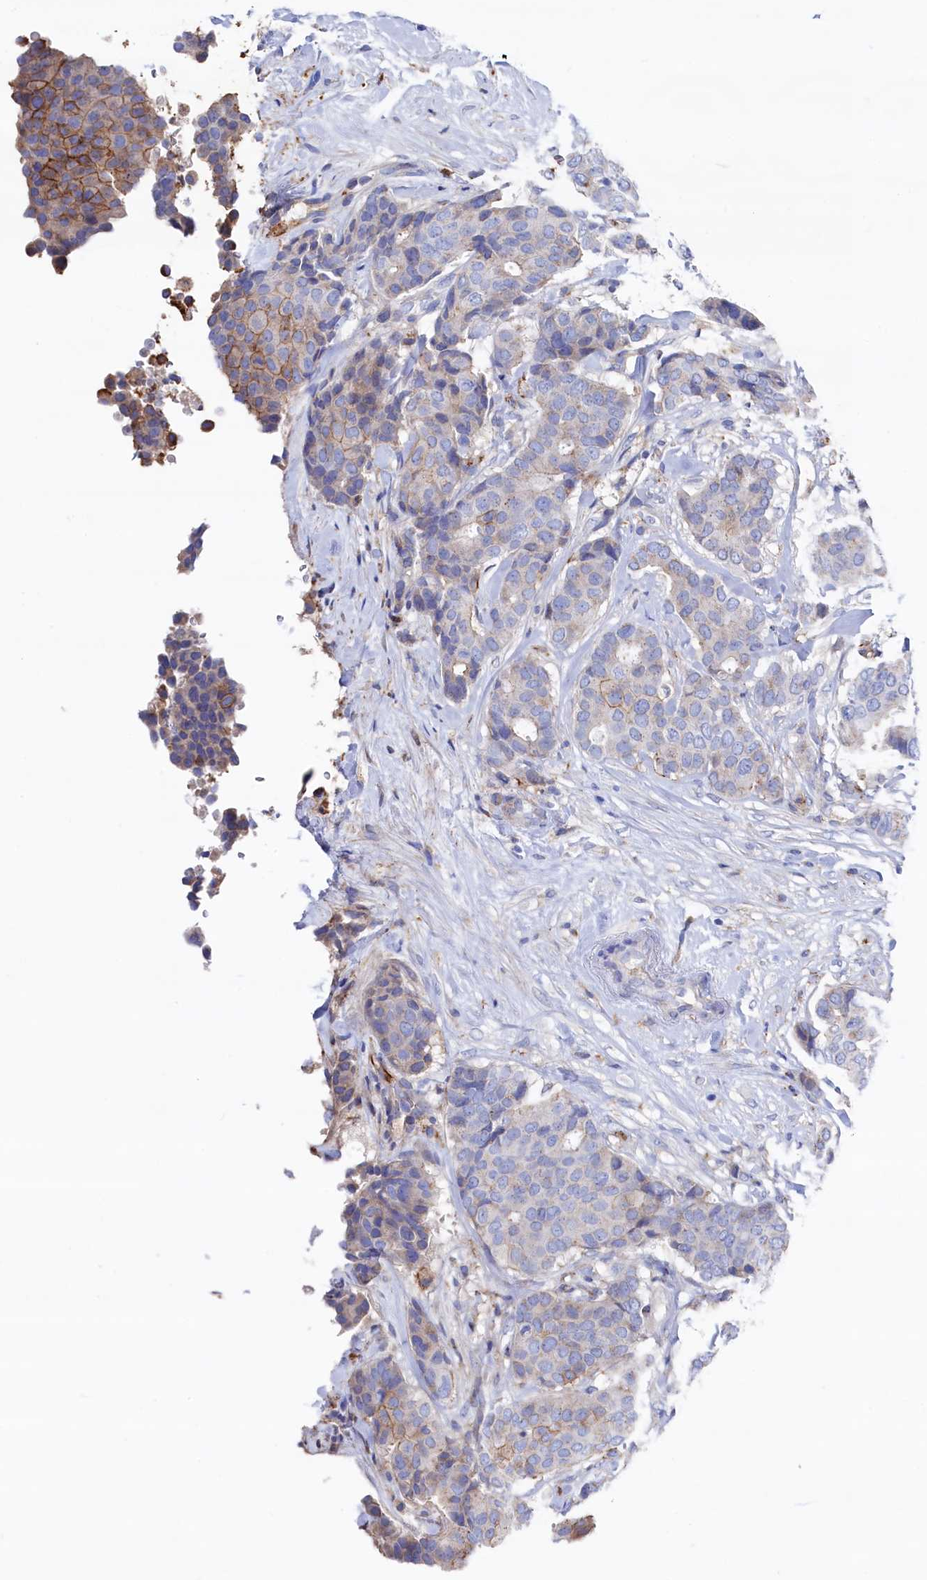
{"staining": {"intensity": "moderate", "quantity": "<25%", "location": "cytoplasmic/membranous"}, "tissue": "breast cancer", "cell_type": "Tumor cells", "image_type": "cancer", "snomed": [{"axis": "morphology", "description": "Duct carcinoma"}, {"axis": "topography", "description": "Breast"}], "caption": "This histopathology image exhibits immunohistochemistry (IHC) staining of human breast invasive ductal carcinoma, with low moderate cytoplasmic/membranous staining in about <25% of tumor cells.", "gene": "C12orf73", "patient": {"sex": "female", "age": 75}}